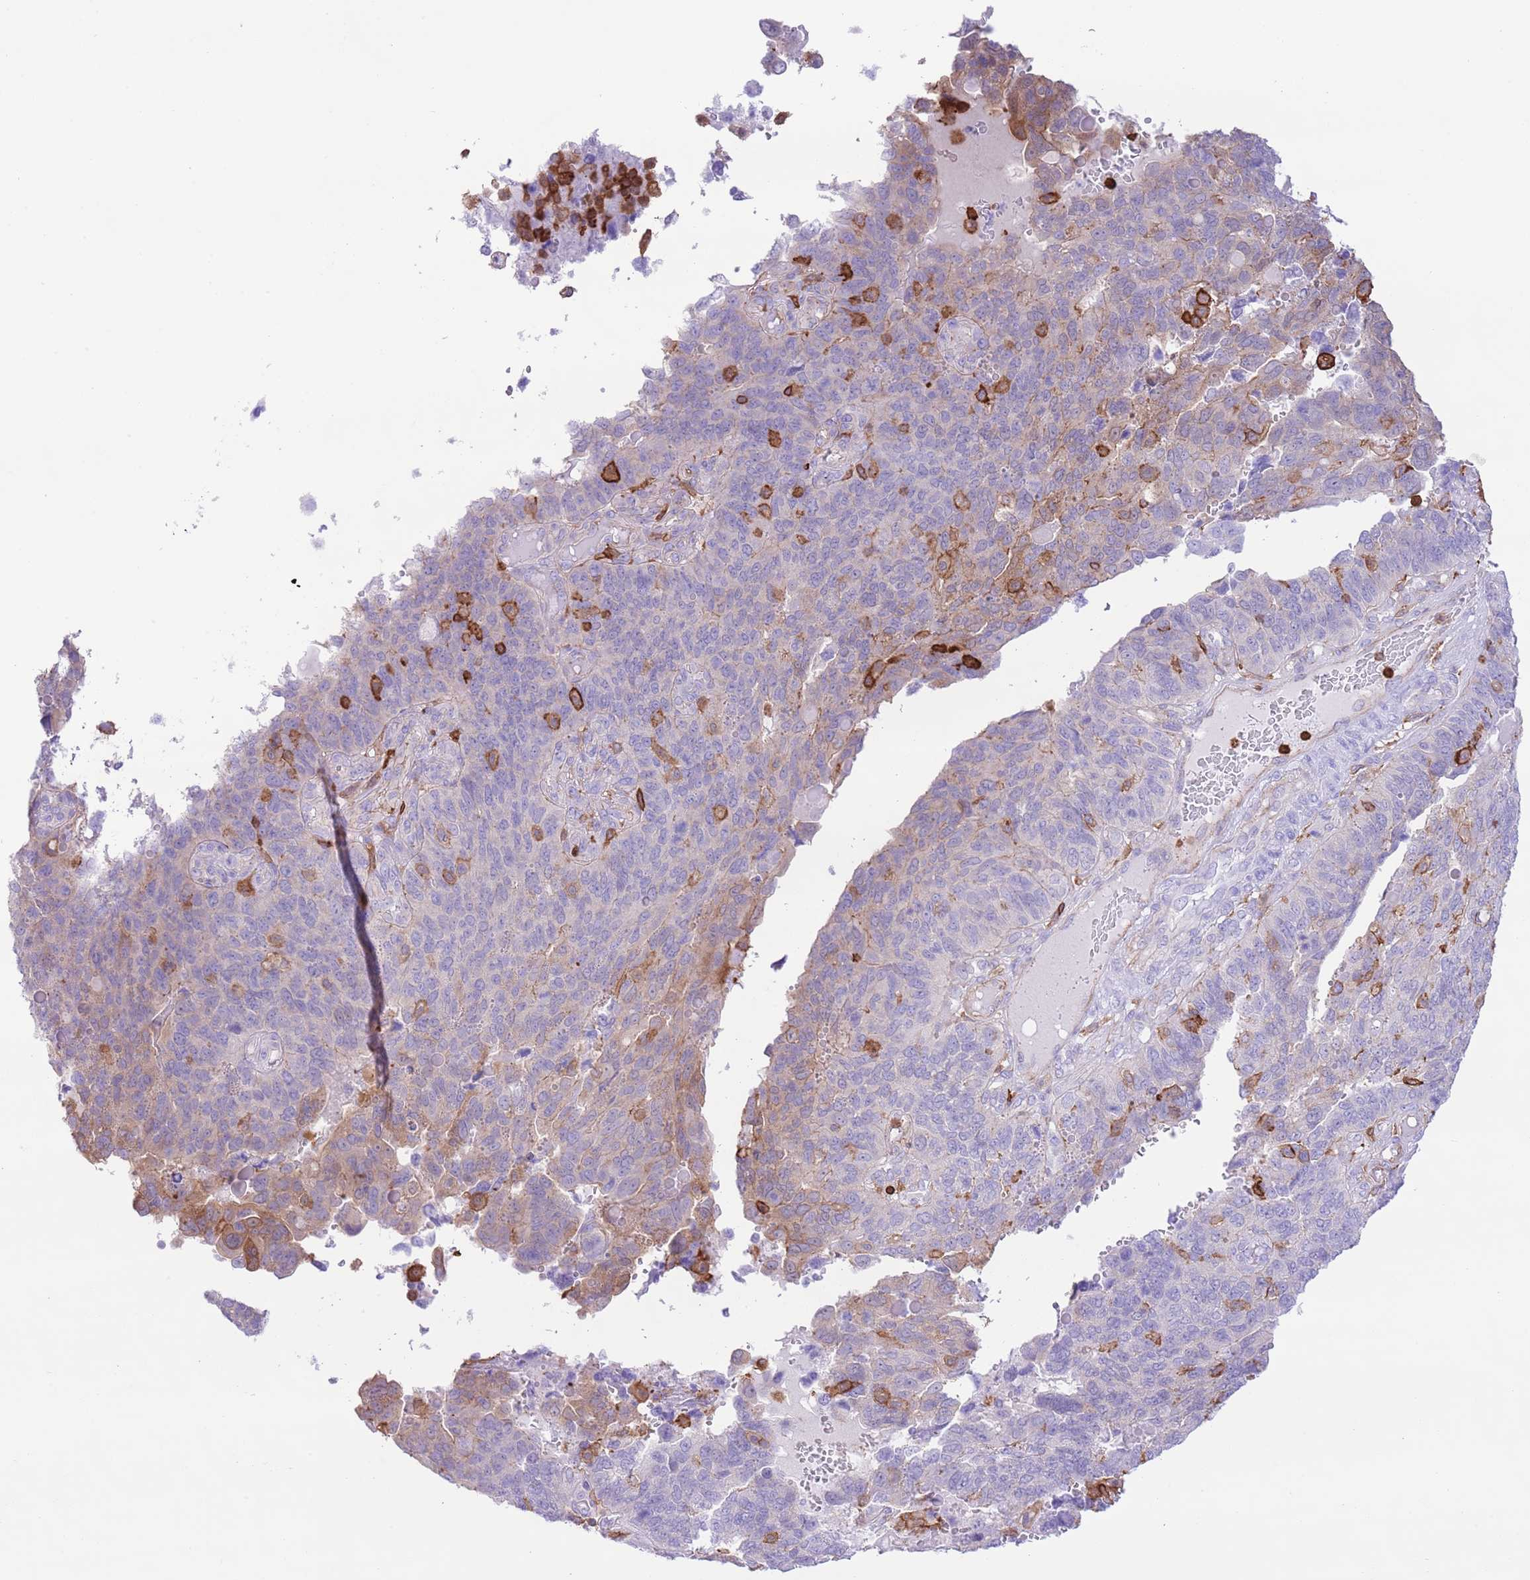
{"staining": {"intensity": "weak", "quantity": "<25%", "location": "cytoplasmic/membranous"}, "tissue": "endometrial cancer", "cell_type": "Tumor cells", "image_type": "cancer", "snomed": [{"axis": "morphology", "description": "Adenocarcinoma, NOS"}, {"axis": "topography", "description": "Endometrium"}], "caption": "The micrograph shows no staining of tumor cells in endometrial cancer. (Stains: DAB immunohistochemistry with hematoxylin counter stain, Microscopy: brightfield microscopy at high magnification).", "gene": "EFHD2", "patient": {"sex": "female", "age": 66}}